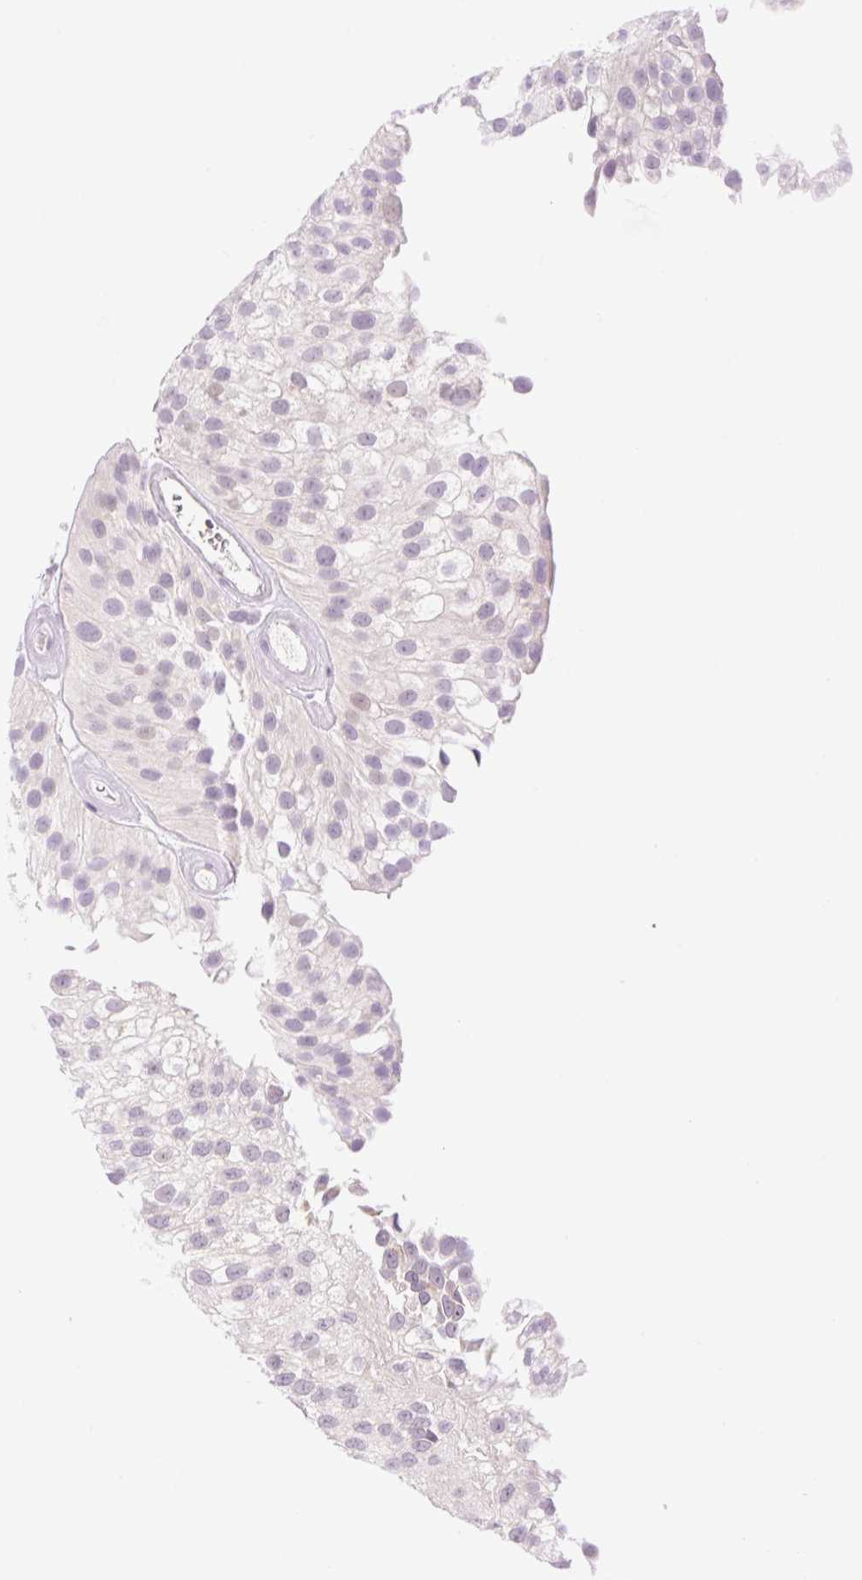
{"staining": {"intensity": "negative", "quantity": "none", "location": "none"}, "tissue": "urothelial cancer", "cell_type": "Tumor cells", "image_type": "cancer", "snomed": [{"axis": "morphology", "description": "Urothelial carcinoma, NOS"}, {"axis": "topography", "description": "Urinary bladder"}], "caption": "Immunohistochemical staining of urothelial cancer exhibits no significant staining in tumor cells.", "gene": "SPRYD4", "patient": {"sex": "male", "age": 87}}